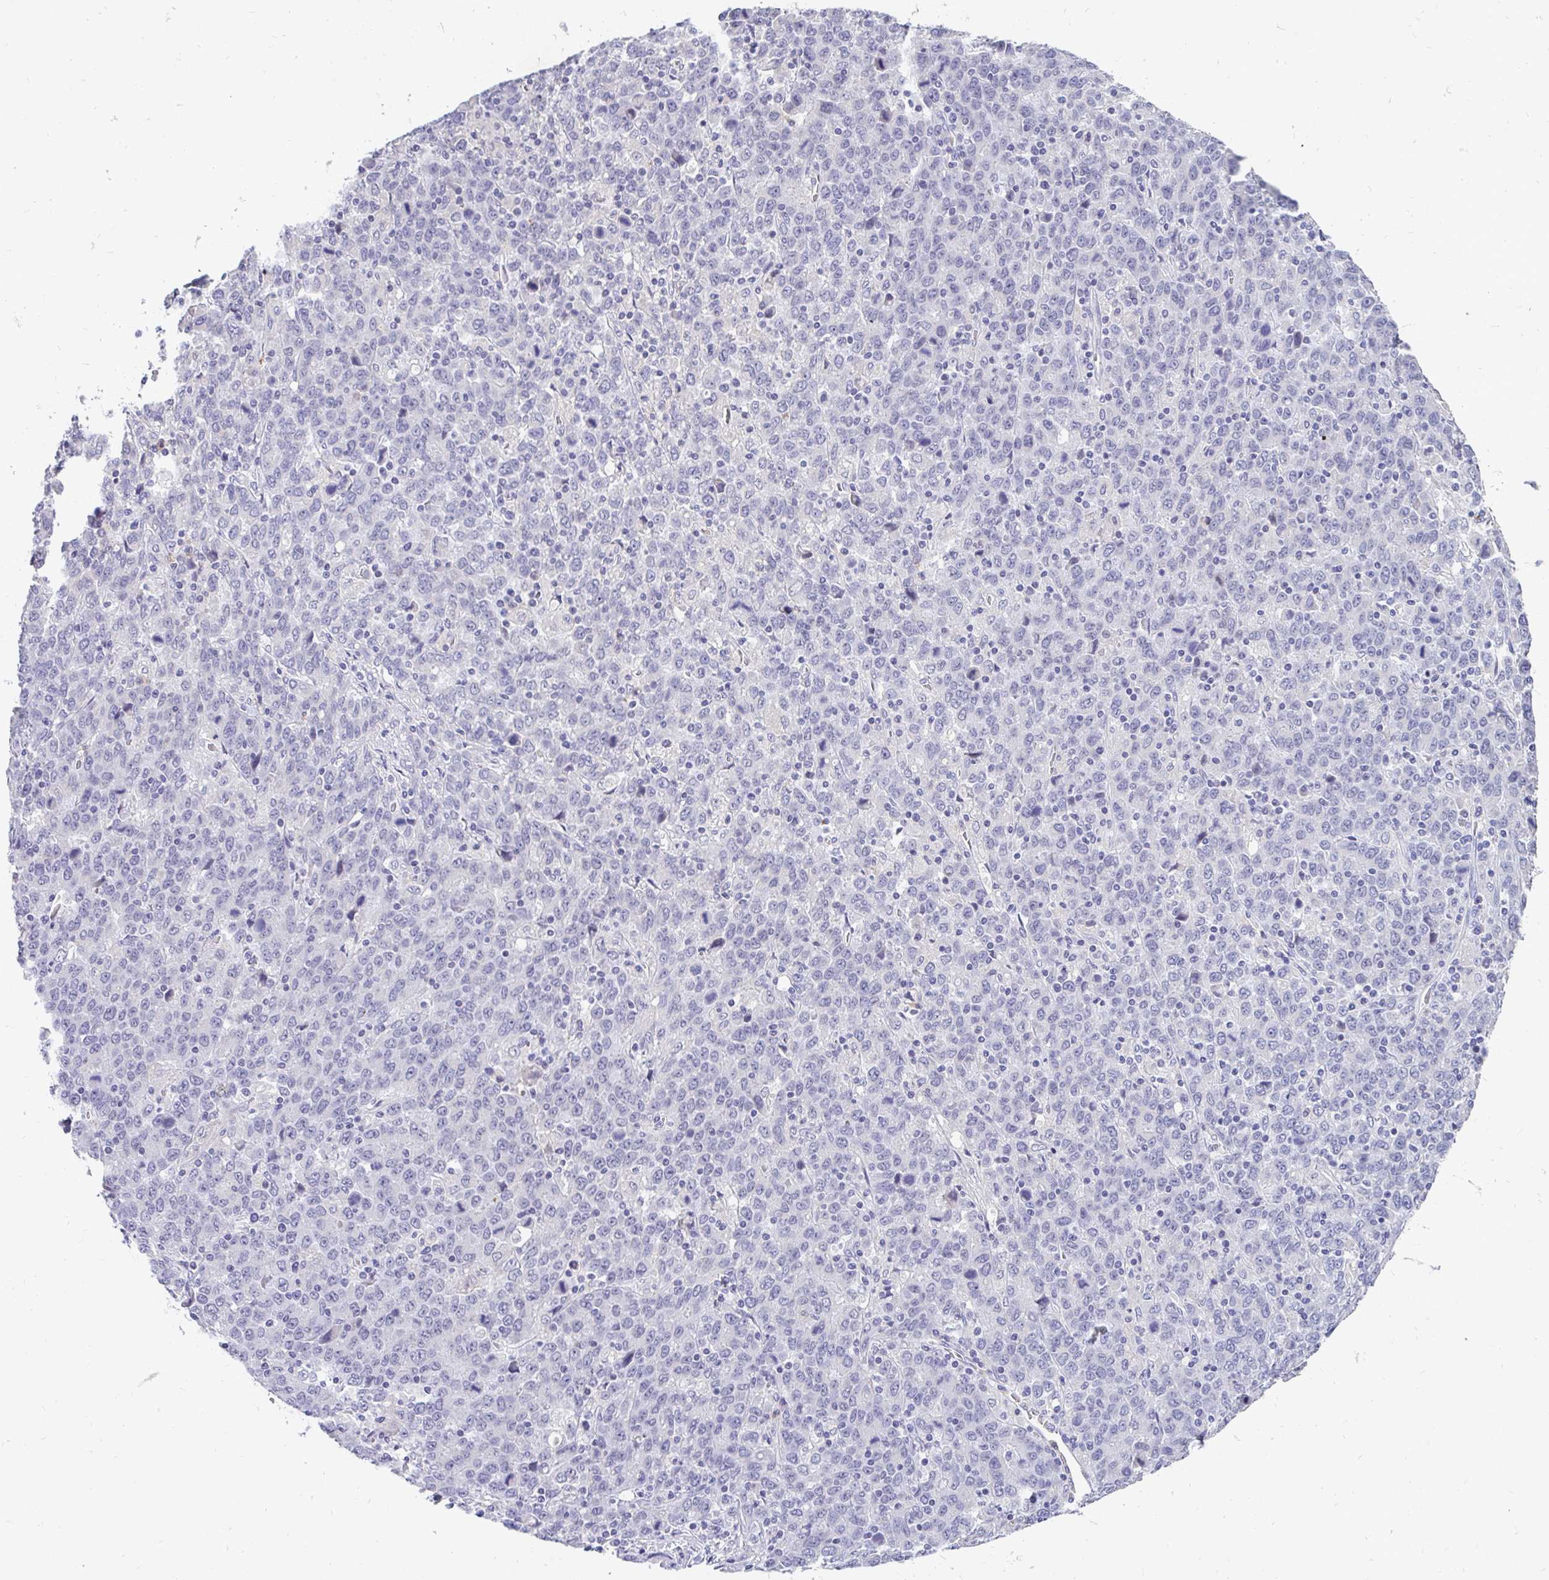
{"staining": {"intensity": "negative", "quantity": "none", "location": "none"}, "tissue": "stomach cancer", "cell_type": "Tumor cells", "image_type": "cancer", "snomed": [{"axis": "morphology", "description": "Adenocarcinoma, NOS"}, {"axis": "topography", "description": "Stomach, upper"}], "caption": "The micrograph exhibits no staining of tumor cells in stomach adenocarcinoma. (Immunohistochemistry (ihc), brightfield microscopy, high magnification).", "gene": "INTS5", "patient": {"sex": "male", "age": 69}}